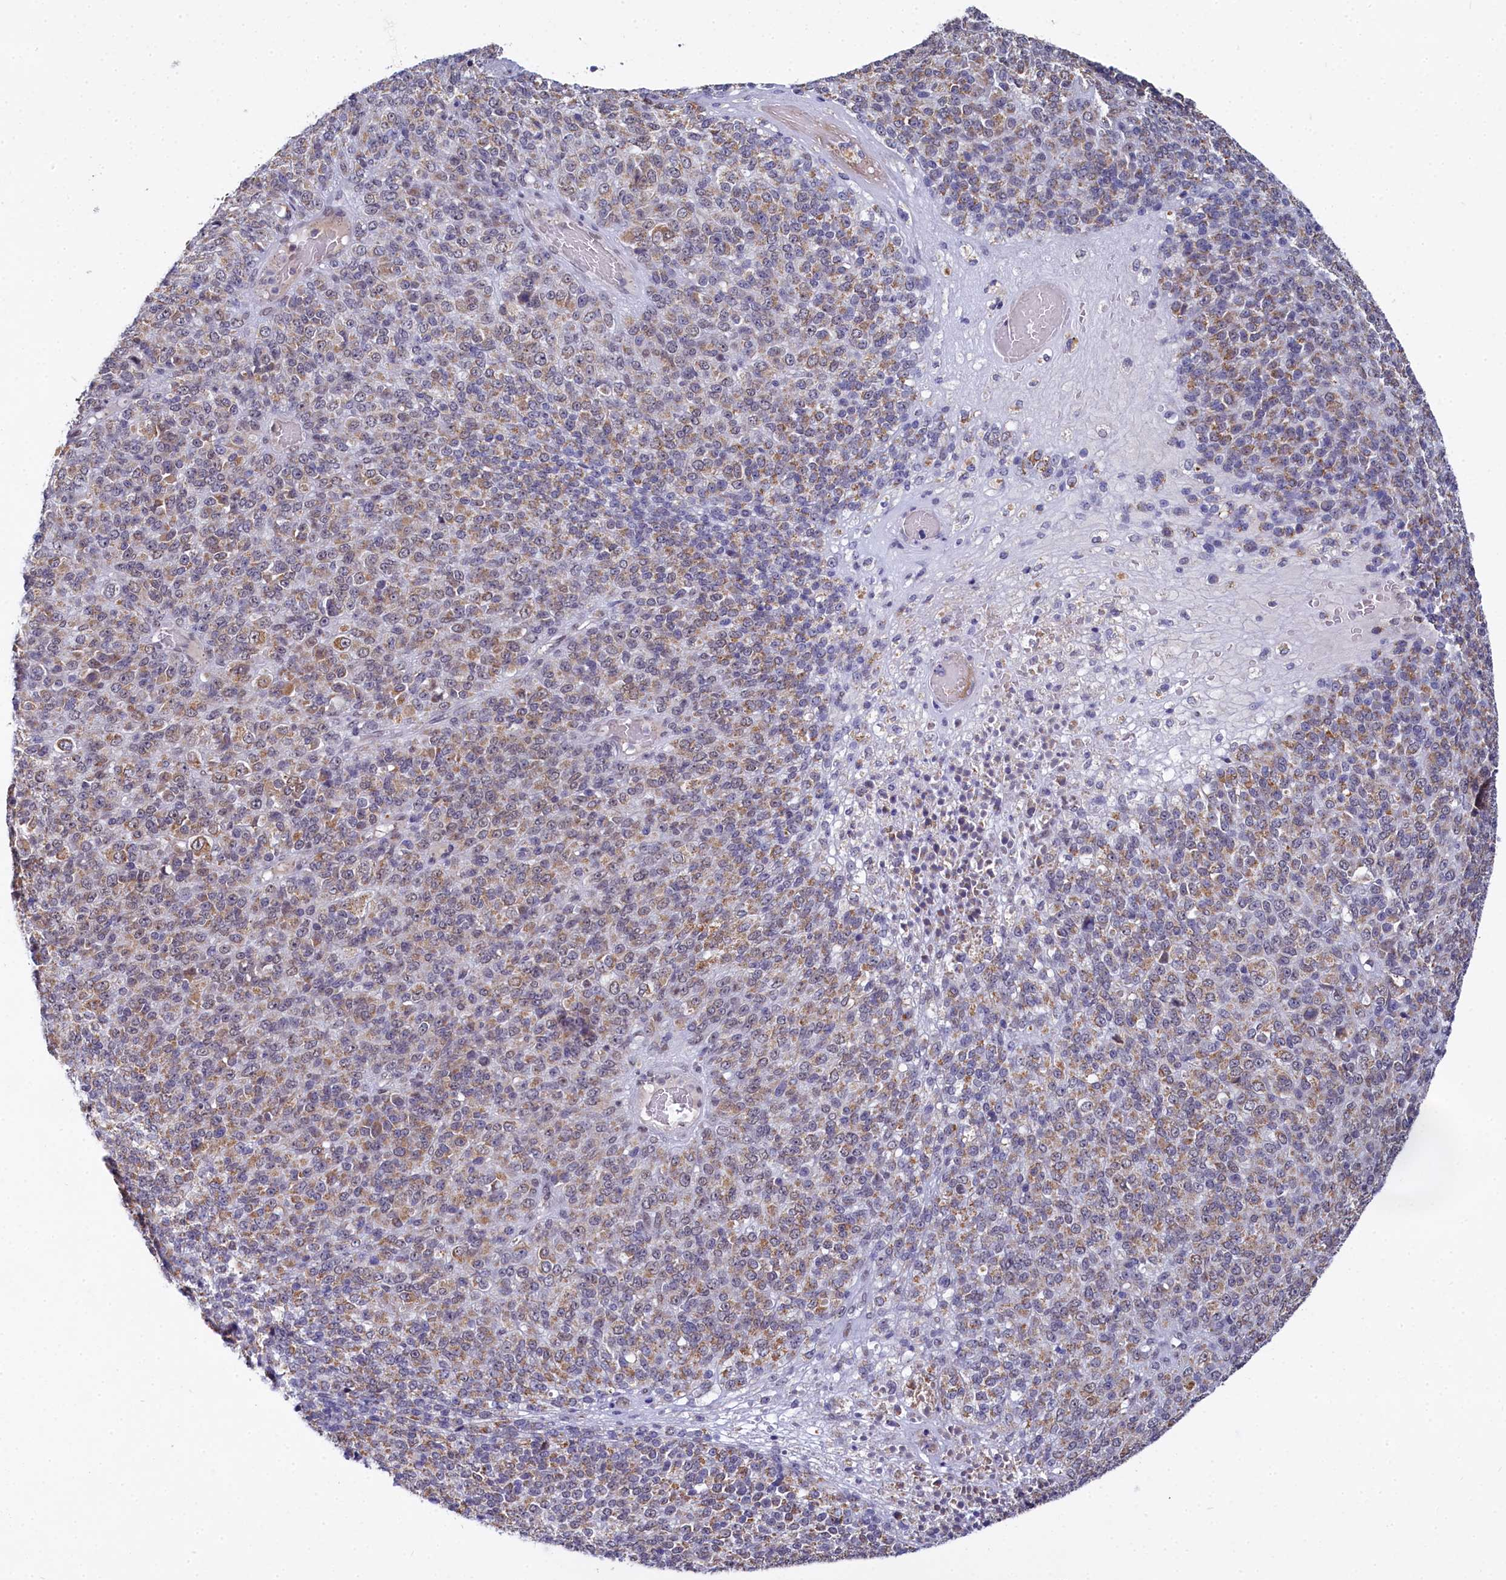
{"staining": {"intensity": "weak", "quantity": ">75%", "location": "cytoplasmic/membranous"}, "tissue": "melanoma", "cell_type": "Tumor cells", "image_type": "cancer", "snomed": [{"axis": "morphology", "description": "Malignant melanoma, Metastatic site"}, {"axis": "topography", "description": "Brain"}], "caption": "Melanoma was stained to show a protein in brown. There is low levels of weak cytoplasmic/membranous positivity in about >75% of tumor cells. The staining was performed using DAB, with brown indicating positive protein expression. Nuclei are stained blue with hematoxylin.", "gene": "PPHLN1", "patient": {"sex": "female", "age": 56}}